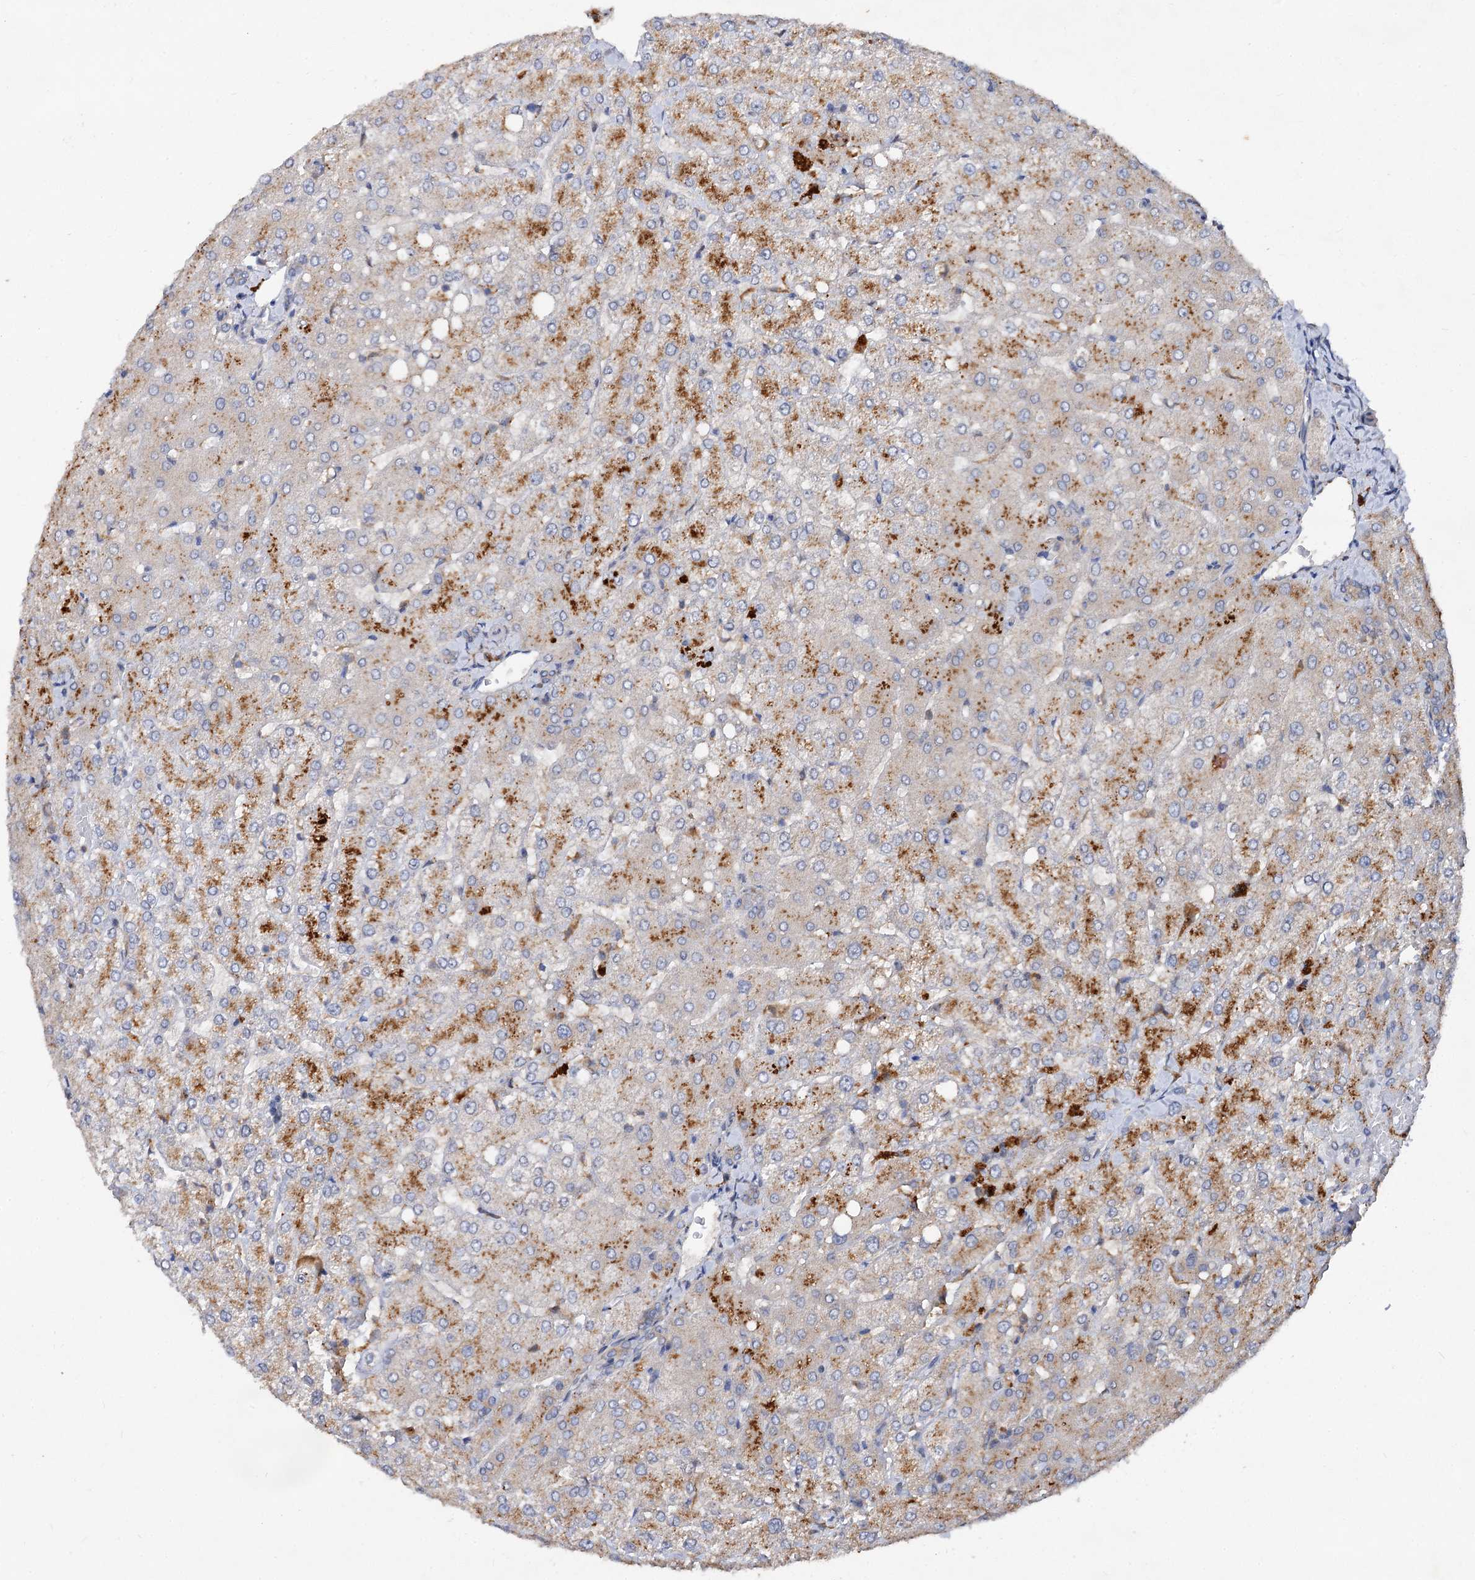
{"staining": {"intensity": "negative", "quantity": "none", "location": "none"}, "tissue": "liver", "cell_type": "Cholangiocytes", "image_type": "normal", "snomed": [{"axis": "morphology", "description": "Normal tissue, NOS"}, {"axis": "topography", "description": "Liver"}], "caption": "This is an immunohistochemistry image of benign liver. There is no expression in cholangiocytes.", "gene": "VPS29", "patient": {"sex": "female", "age": 54}}